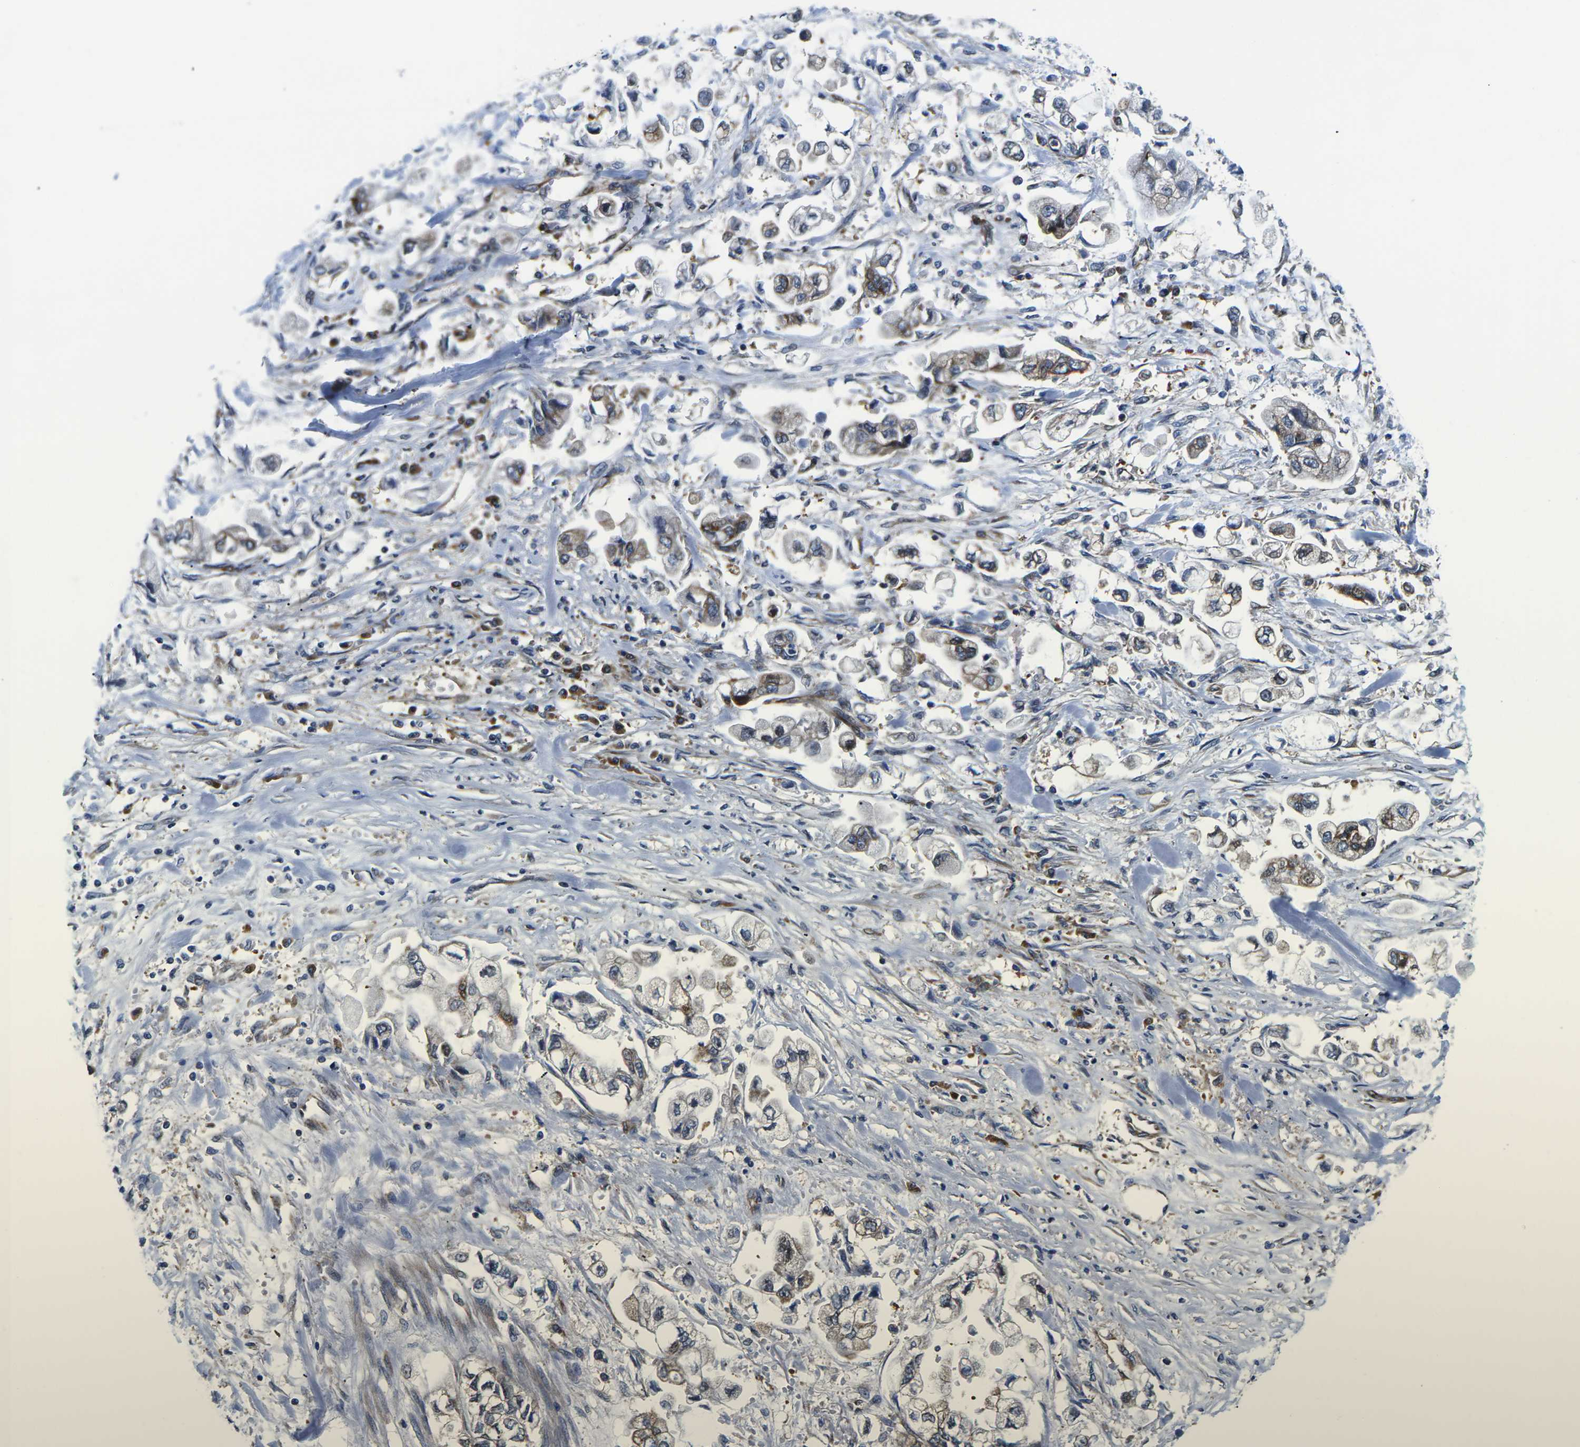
{"staining": {"intensity": "moderate", "quantity": "25%-75%", "location": "cytoplasmic/membranous"}, "tissue": "stomach cancer", "cell_type": "Tumor cells", "image_type": "cancer", "snomed": [{"axis": "morphology", "description": "Normal tissue, NOS"}, {"axis": "morphology", "description": "Adenocarcinoma, NOS"}, {"axis": "topography", "description": "Stomach"}], "caption": "Stomach cancer stained with immunohistochemistry (IHC) reveals moderate cytoplasmic/membranous staining in about 25%-75% of tumor cells.", "gene": "EIF4E", "patient": {"sex": "male", "age": 62}}